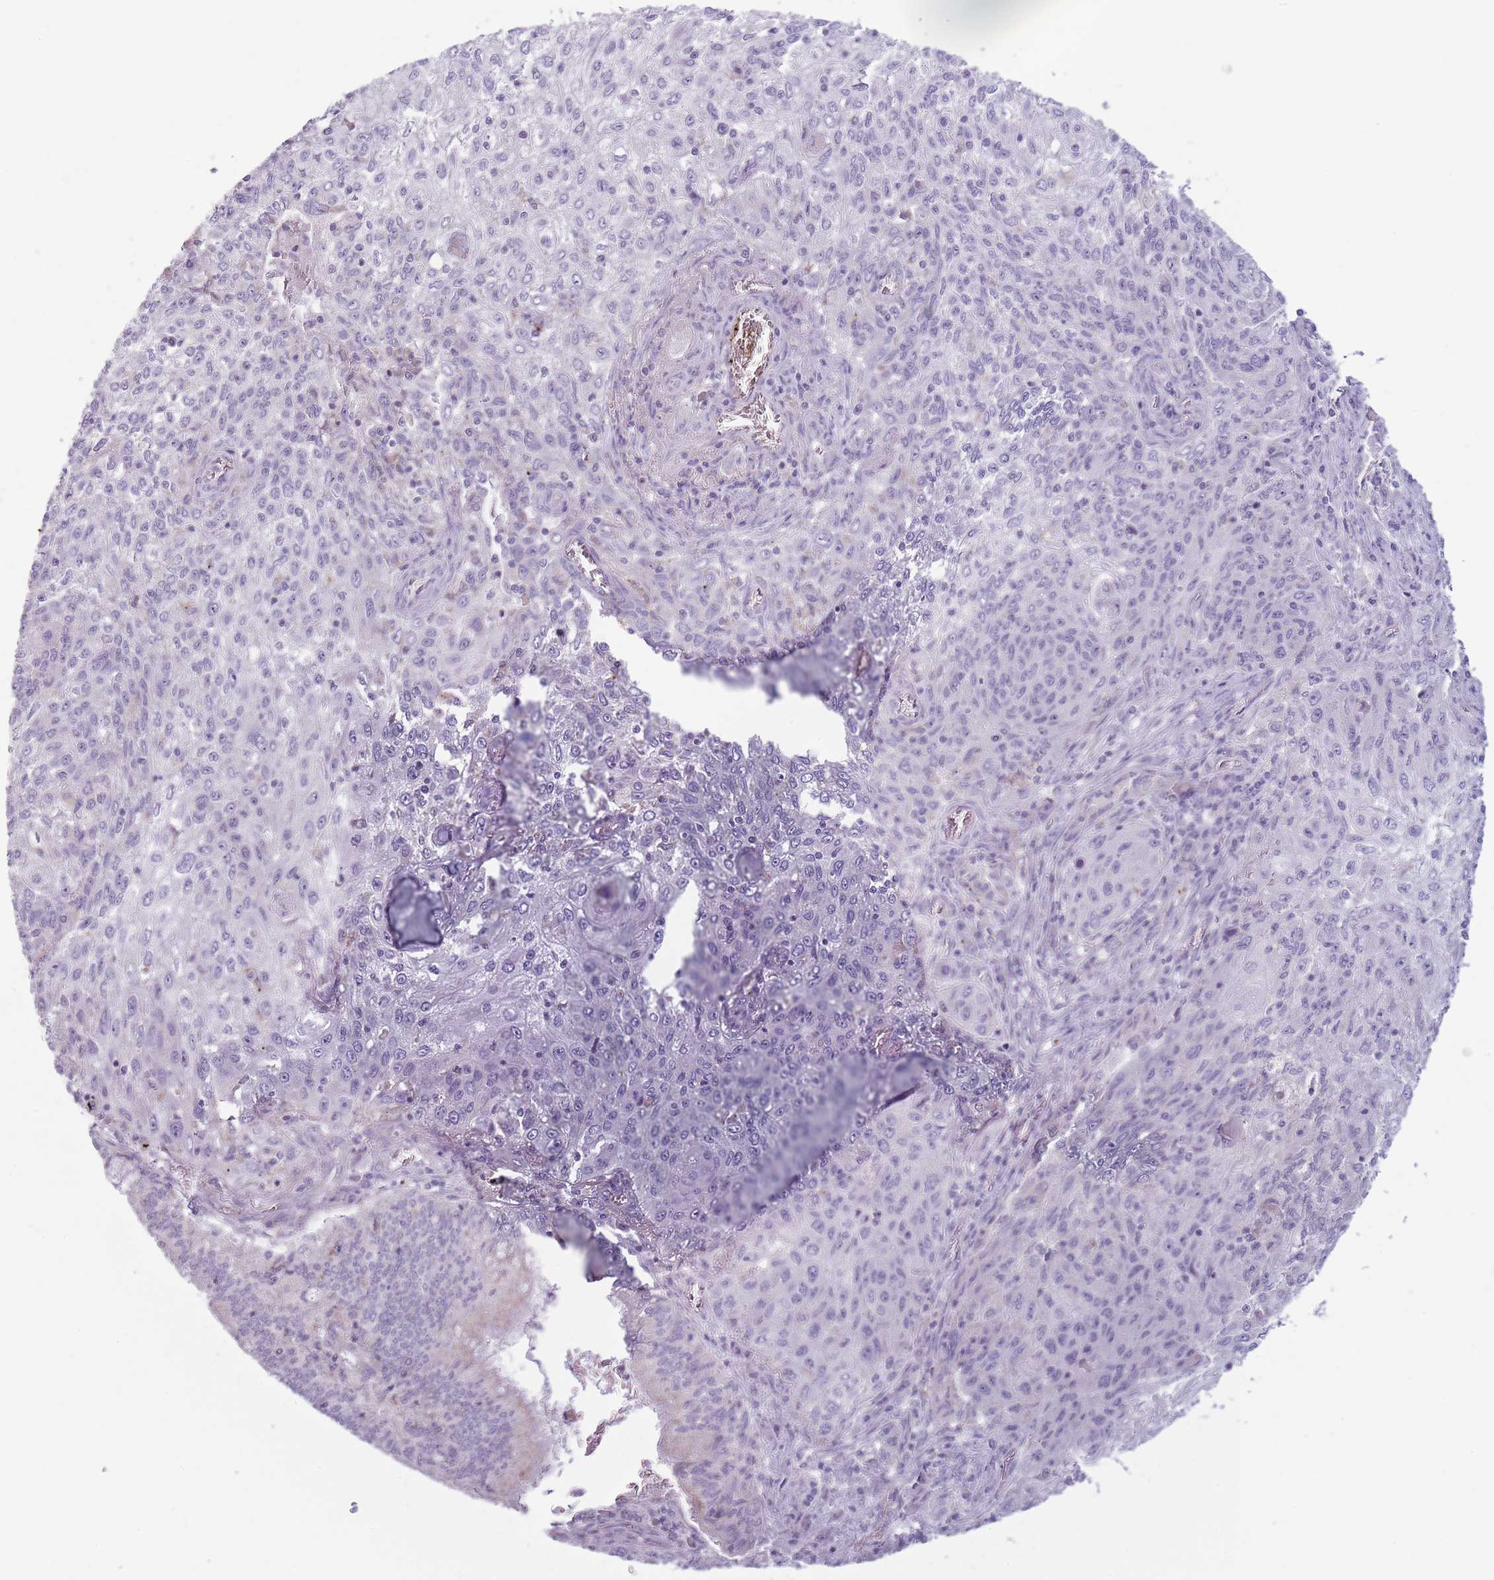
{"staining": {"intensity": "negative", "quantity": "none", "location": "none"}, "tissue": "lung cancer", "cell_type": "Tumor cells", "image_type": "cancer", "snomed": [{"axis": "morphology", "description": "Squamous cell carcinoma, NOS"}, {"axis": "topography", "description": "Lung"}], "caption": "Lung cancer (squamous cell carcinoma) was stained to show a protein in brown. There is no significant positivity in tumor cells. (Stains: DAB (3,3'-diaminobenzidine) immunohistochemistry with hematoxylin counter stain, Microscopy: brightfield microscopy at high magnification).", "gene": "MEGF8", "patient": {"sex": "female", "age": 69}}